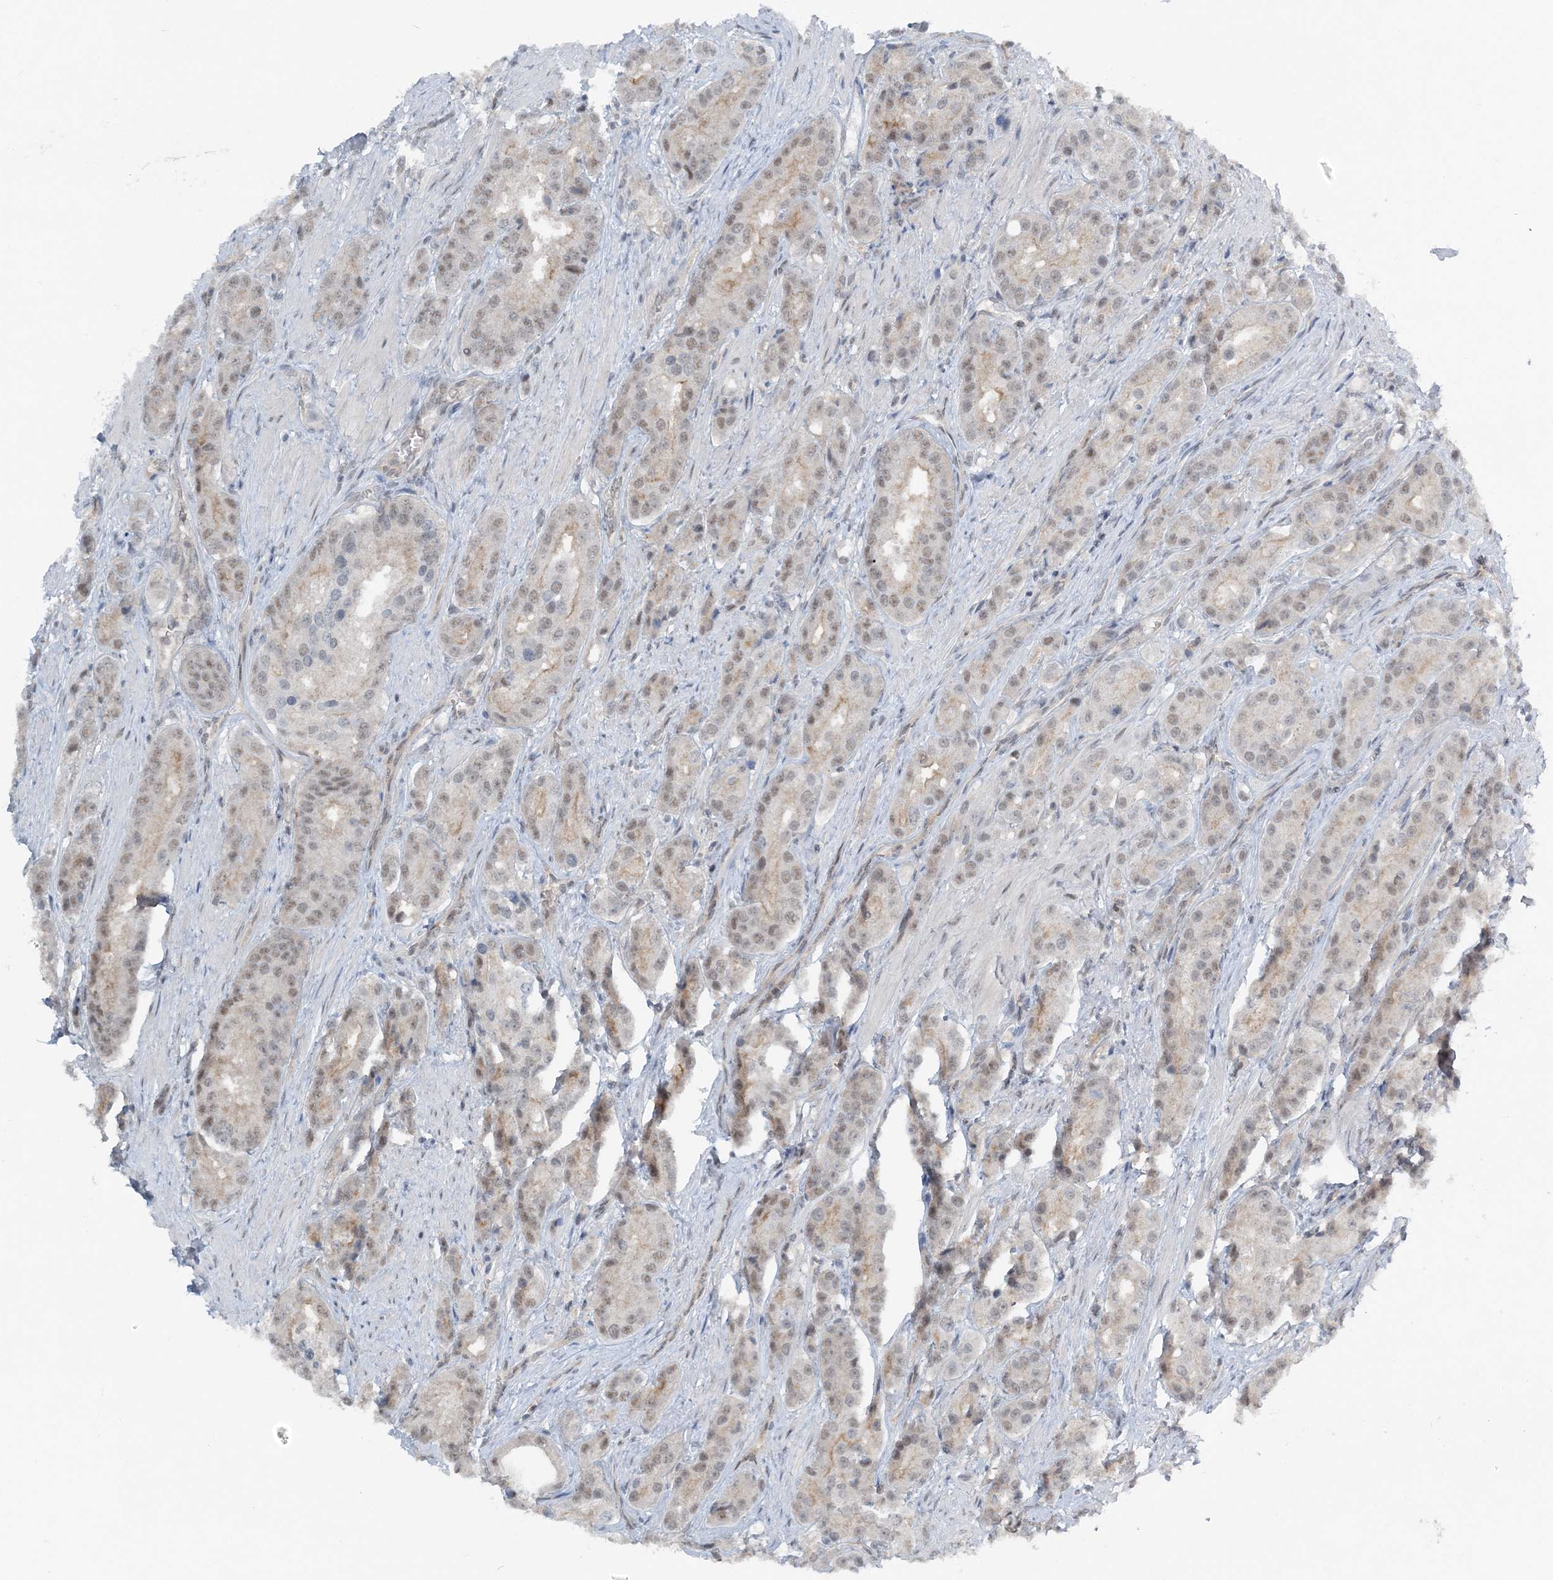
{"staining": {"intensity": "weak", "quantity": "<25%", "location": "nuclear"}, "tissue": "prostate cancer", "cell_type": "Tumor cells", "image_type": "cancer", "snomed": [{"axis": "morphology", "description": "Adenocarcinoma, High grade"}, {"axis": "topography", "description": "Prostate"}], "caption": "High magnification brightfield microscopy of prostate cancer (high-grade adenocarcinoma) stained with DAB (3,3'-diaminobenzidine) (brown) and counterstained with hematoxylin (blue): tumor cells show no significant expression. (DAB immunohistochemistry visualized using brightfield microscopy, high magnification).", "gene": "ATP11A", "patient": {"sex": "male", "age": 60}}